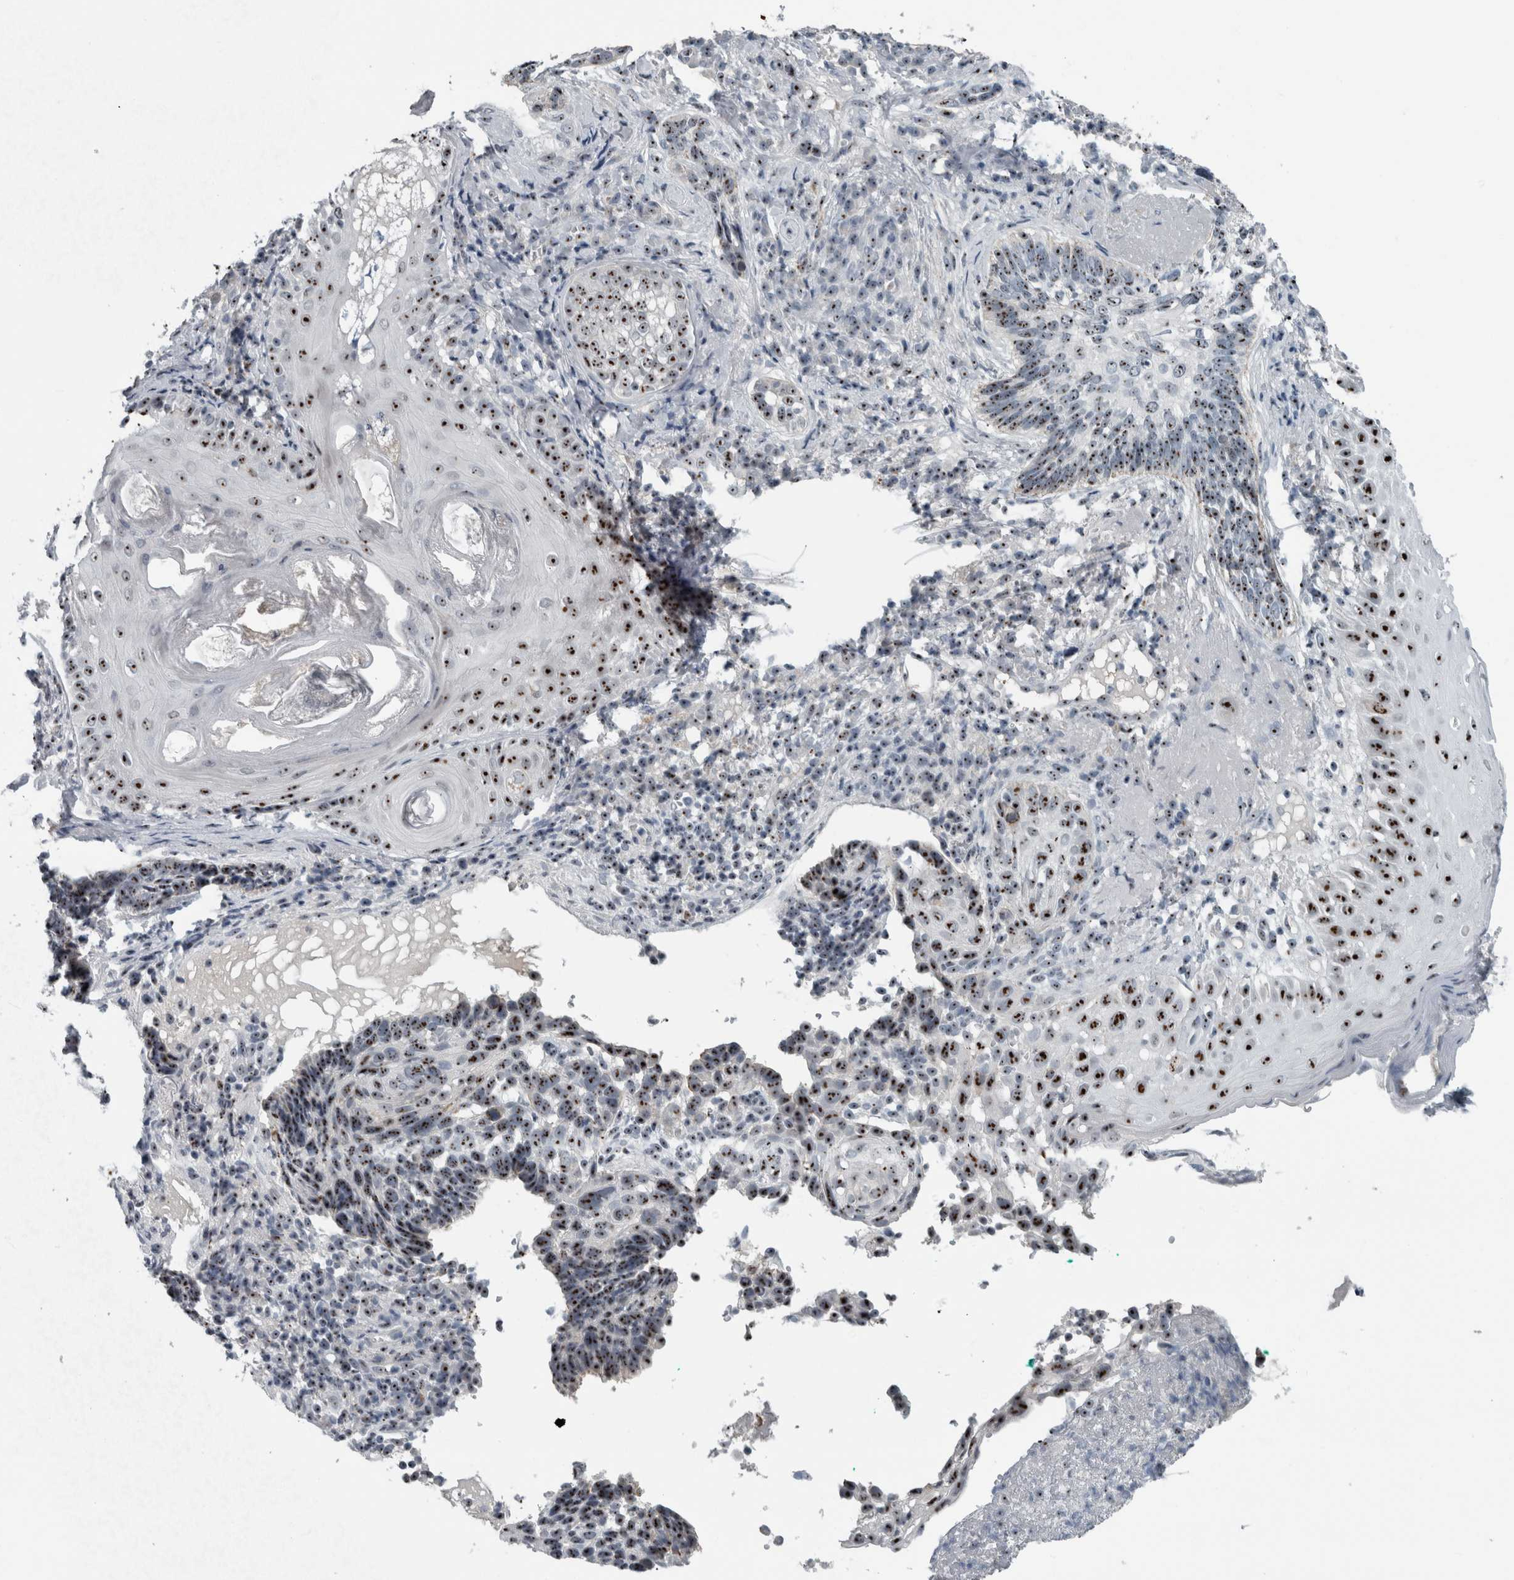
{"staining": {"intensity": "moderate", "quantity": ">75%", "location": "nuclear"}, "tissue": "skin cancer", "cell_type": "Tumor cells", "image_type": "cancer", "snomed": [{"axis": "morphology", "description": "Basal cell carcinoma"}, {"axis": "topography", "description": "Skin"}], "caption": "The image shows staining of skin basal cell carcinoma, revealing moderate nuclear protein expression (brown color) within tumor cells.", "gene": "UTP6", "patient": {"sex": "female", "age": 89}}